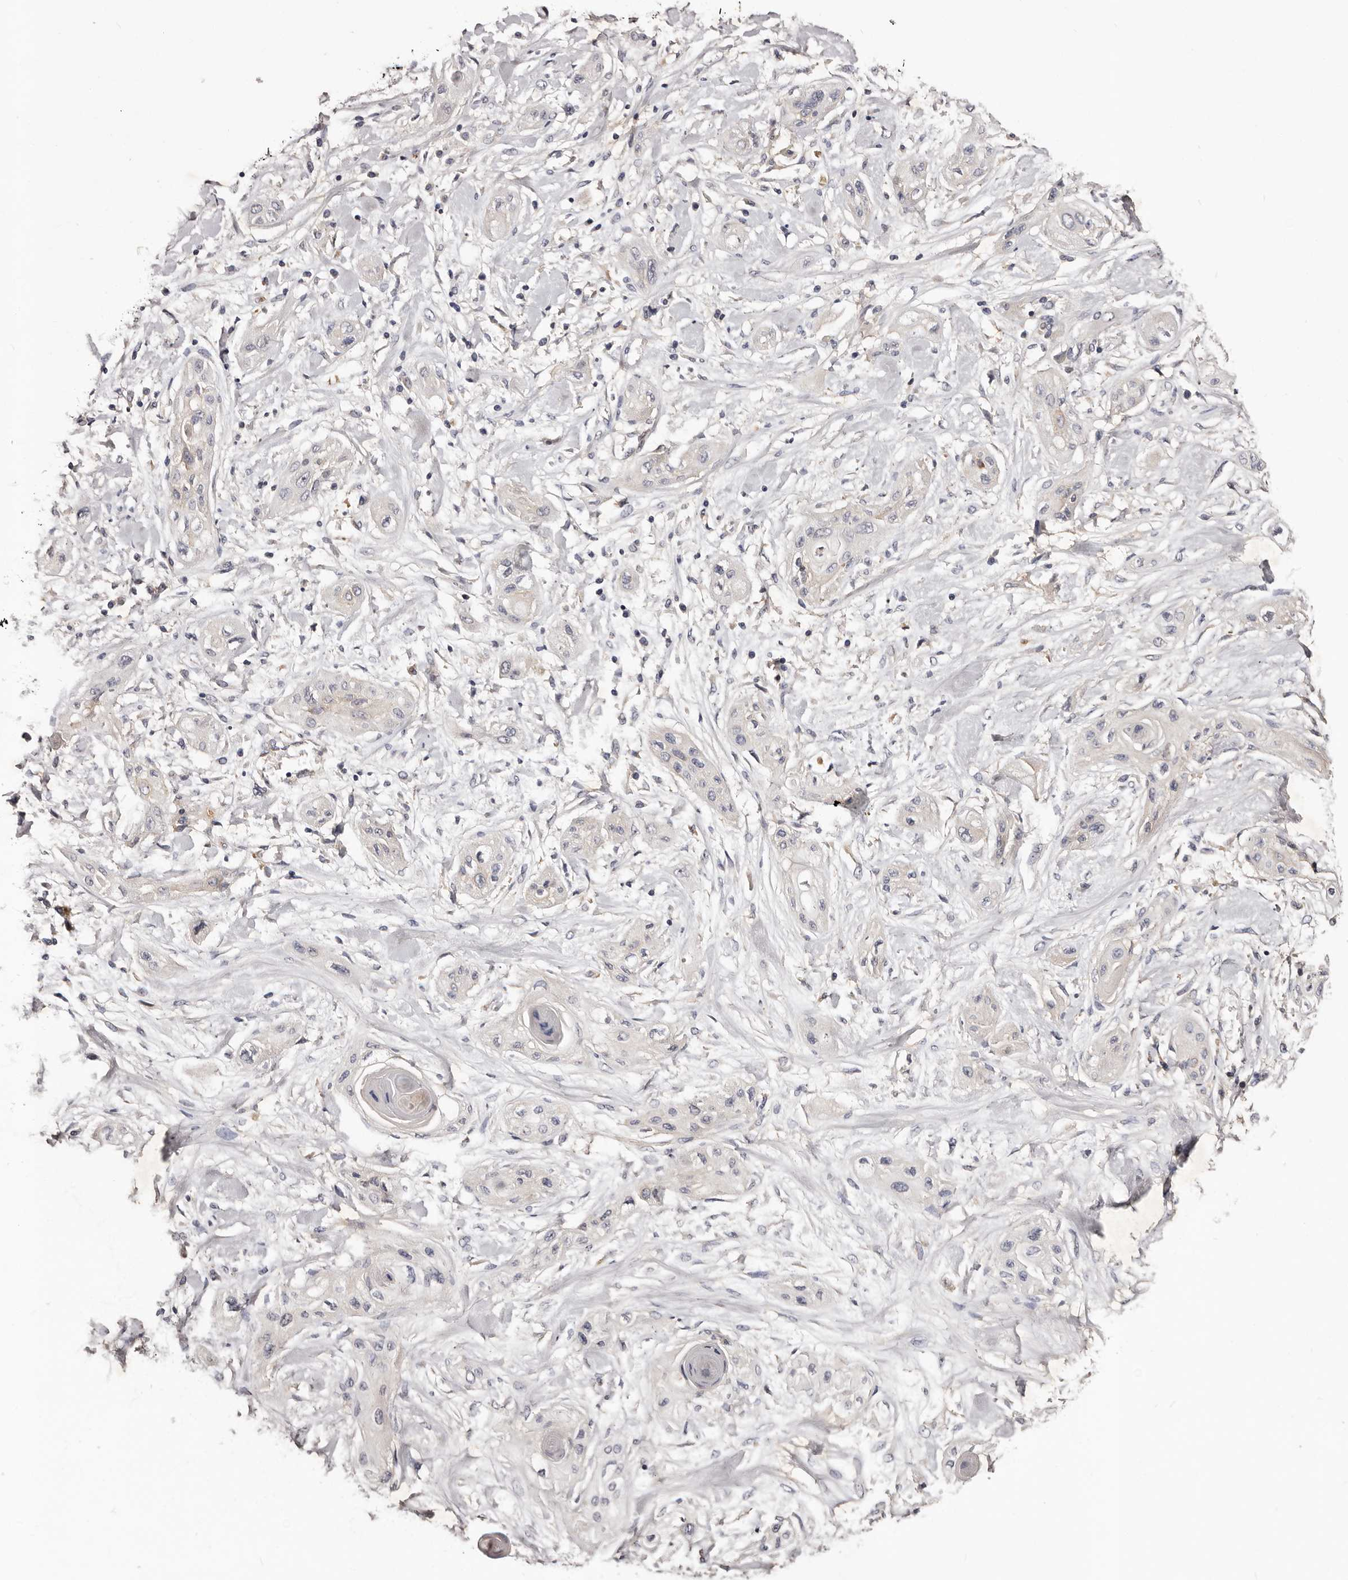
{"staining": {"intensity": "negative", "quantity": "none", "location": "none"}, "tissue": "lung cancer", "cell_type": "Tumor cells", "image_type": "cancer", "snomed": [{"axis": "morphology", "description": "Squamous cell carcinoma, NOS"}, {"axis": "topography", "description": "Lung"}], "caption": "DAB immunohistochemical staining of human squamous cell carcinoma (lung) exhibits no significant staining in tumor cells.", "gene": "LTV1", "patient": {"sex": "female", "age": 47}}